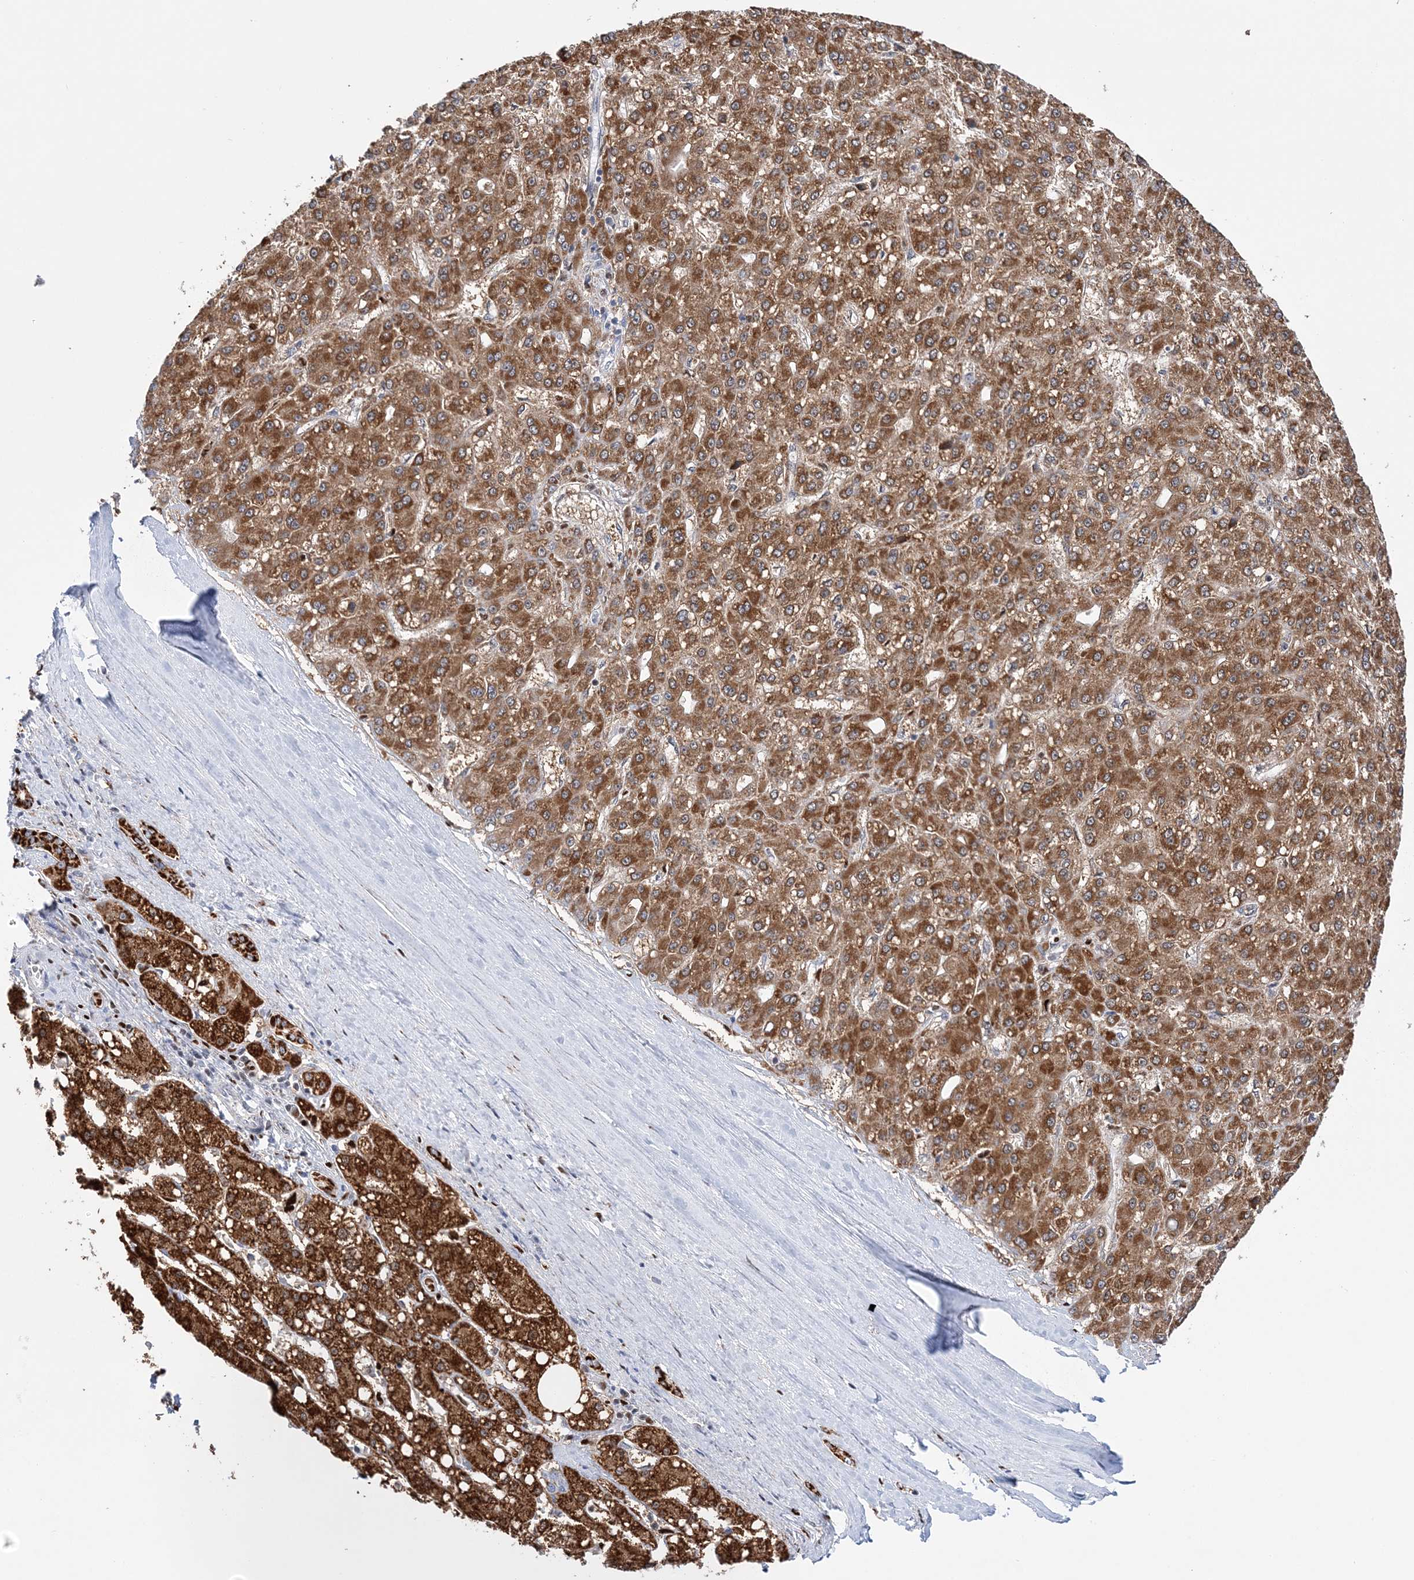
{"staining": {"intensity": "strong", "quantity": ">75%", "location": "cytoplasmic/membranous"}, "tissue": "liver cancer", "cell_type": "Tumor cells", "image_type": "cancer", "snomed": [{"axis": "morphology", "description": "Carcinoma, Hepatocellular, NOS"}, {"axis": "topography", "description": "Liver"}], "caption": "Human liver hepatocellular carcinoma stained with a protein marker shows strong staining in tumor cells.", "gene": "NIT2", "patient": {"sex": "male", "age": 67}}